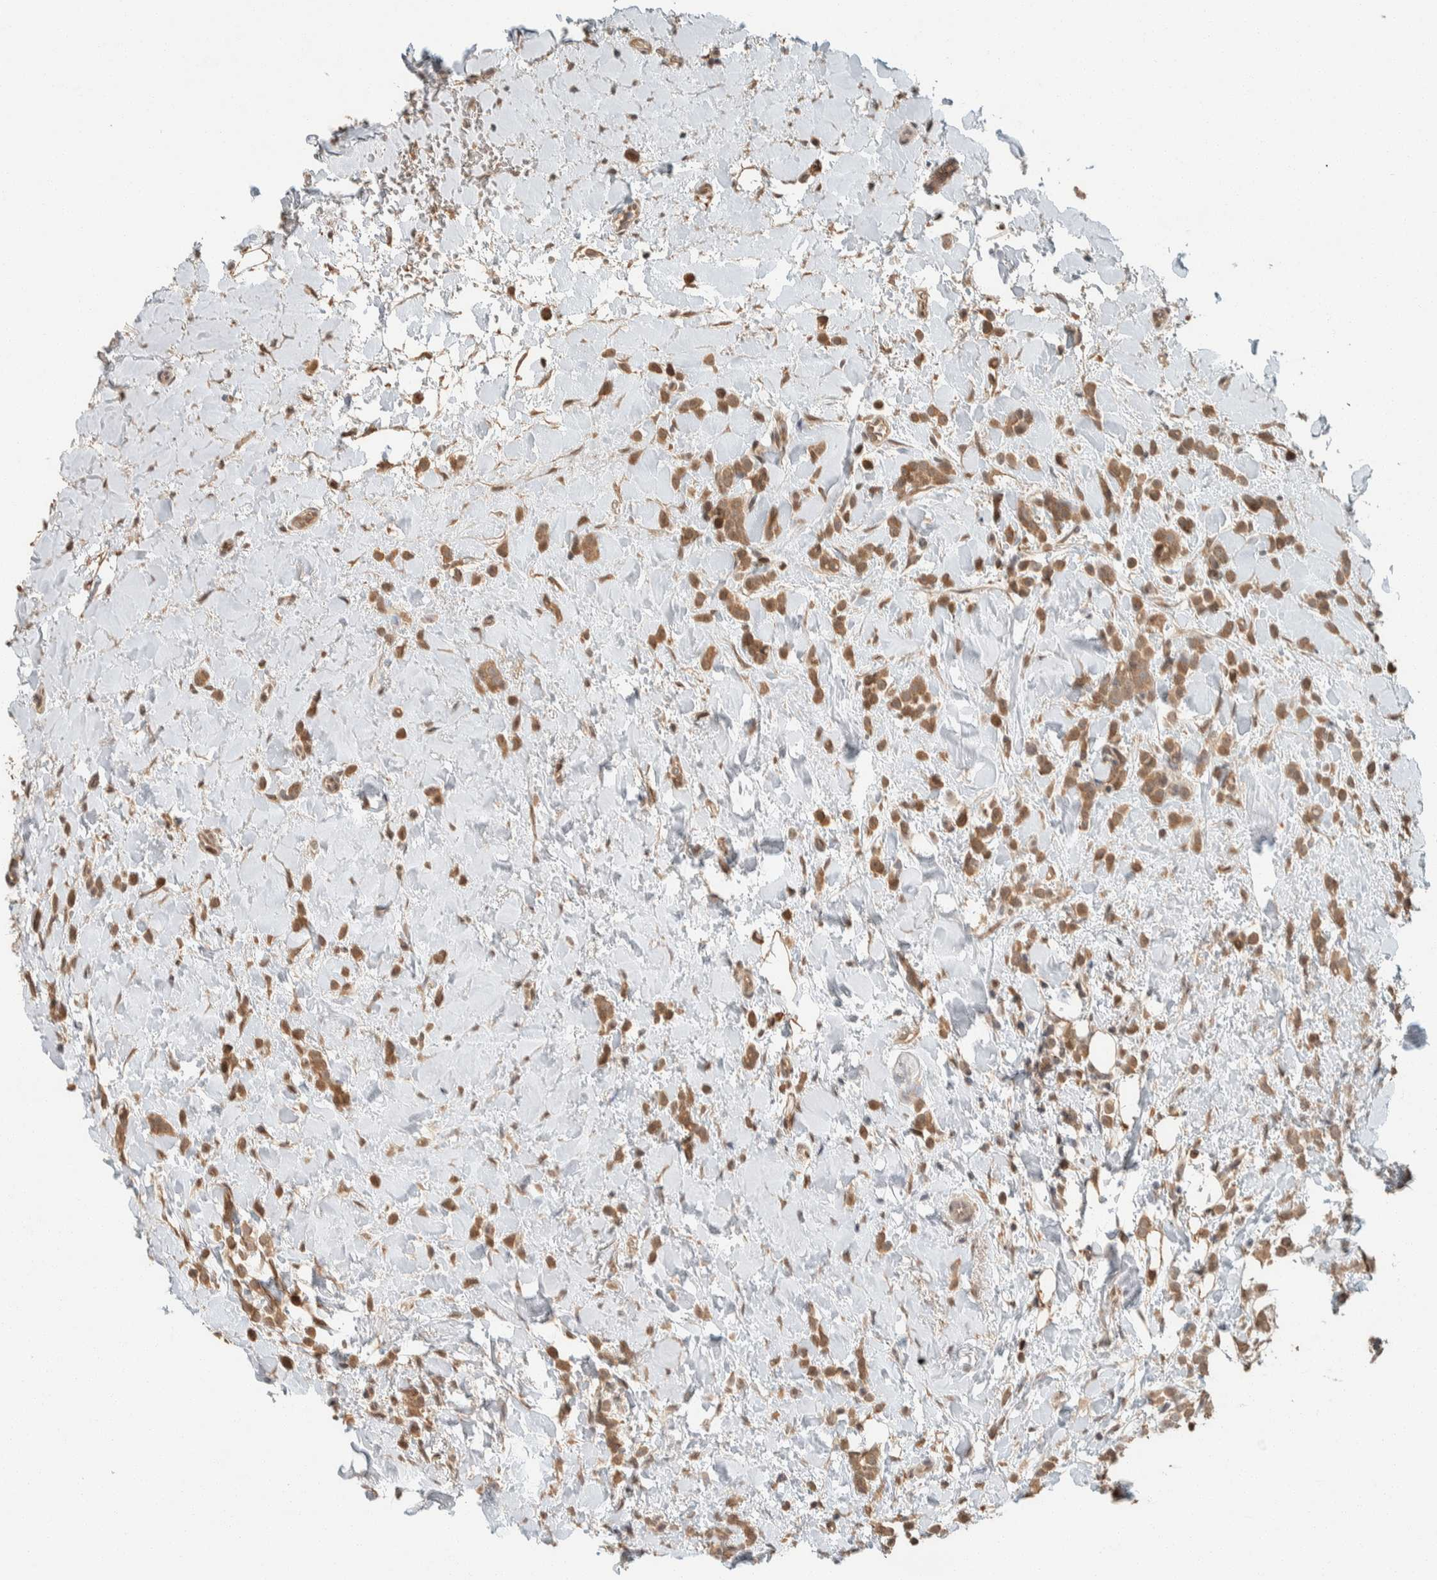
{"staining": {"intensity": "moderate", "quantity": ">75%", "location": "cytoplasmic/membranous,nuclear"}, "tissue": "breast cancer", "cell_type": "Tumor cells", "image_type": "cancer", "snomed": [{"axis": "morphology", "description": "Normal tissue, NOS"}, {"axis": "morphology", "description": "Lobular carcinoma"}, {"axis": "topography", "description": "Breast"}], "caption": "This micrograph demonstrates breast cancer stained with IHC to label a protein in brown. The cytoplasmic/membranous and nuclear of tumor cells show moderate positivity for the protein. Nuclei are counter-stained blue.", "gene": "ZNF567", "patient": {"sex": "female", "age": 50}}